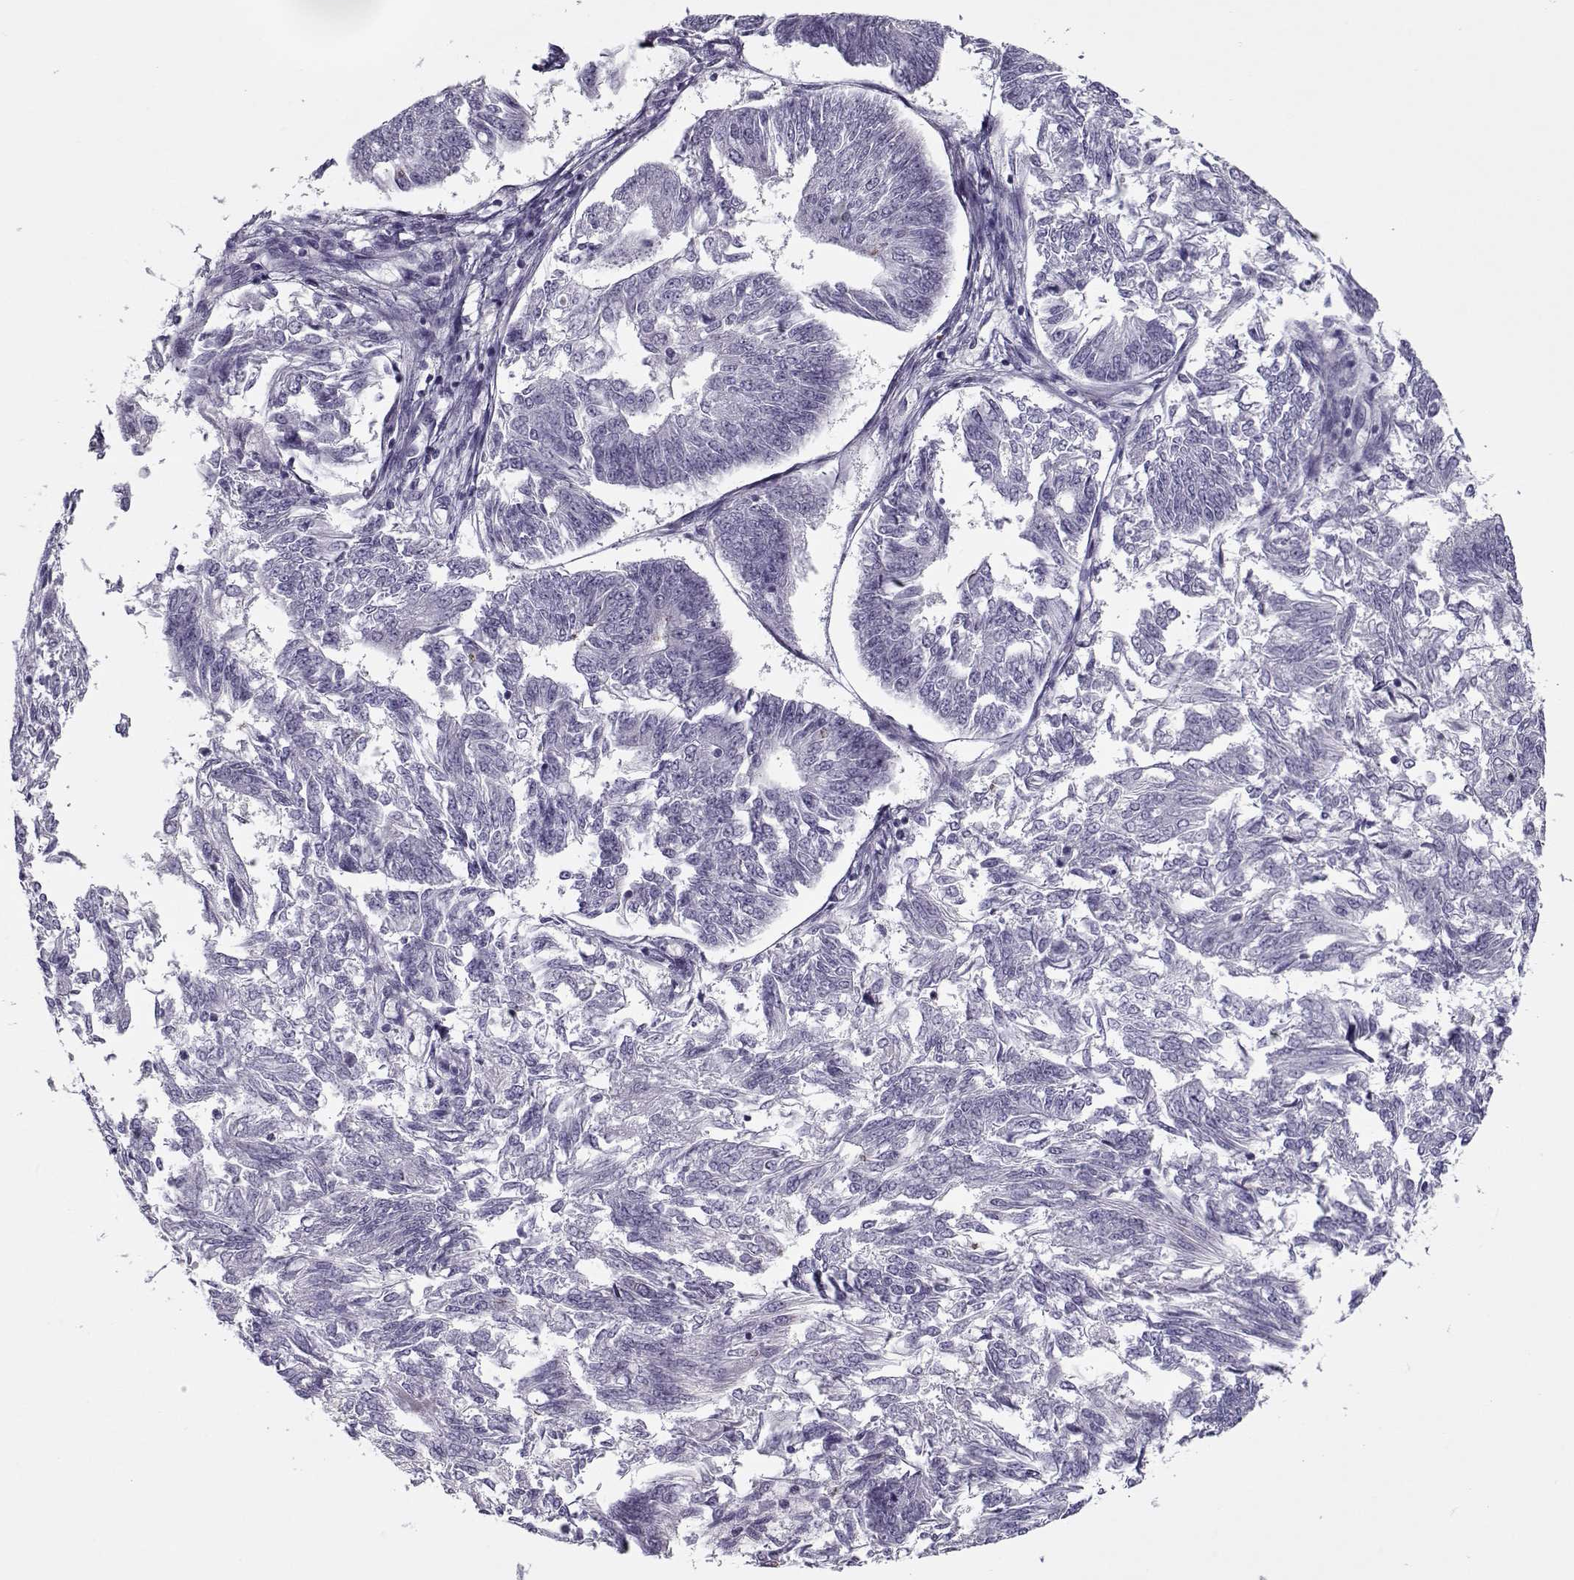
{"staining": {"intensity": "negative", "quantity": "none", "location": "none"}, "tissue": "endometrial cancer", "cell_type": "Tumor cells", "image_type": "cancer", "snomed": [{"axis": "morphology", "description": "Adenocarcinoma, NOS"}, {"axis": "topography", "description": "Endometrium"}], "caption": "Immunohistochemistry of adenocarcinoma (endometrial) reveals no staining in tumor cells.", "gene": "CIBAR1", "patient": {"sex": "female", "age": 58}}